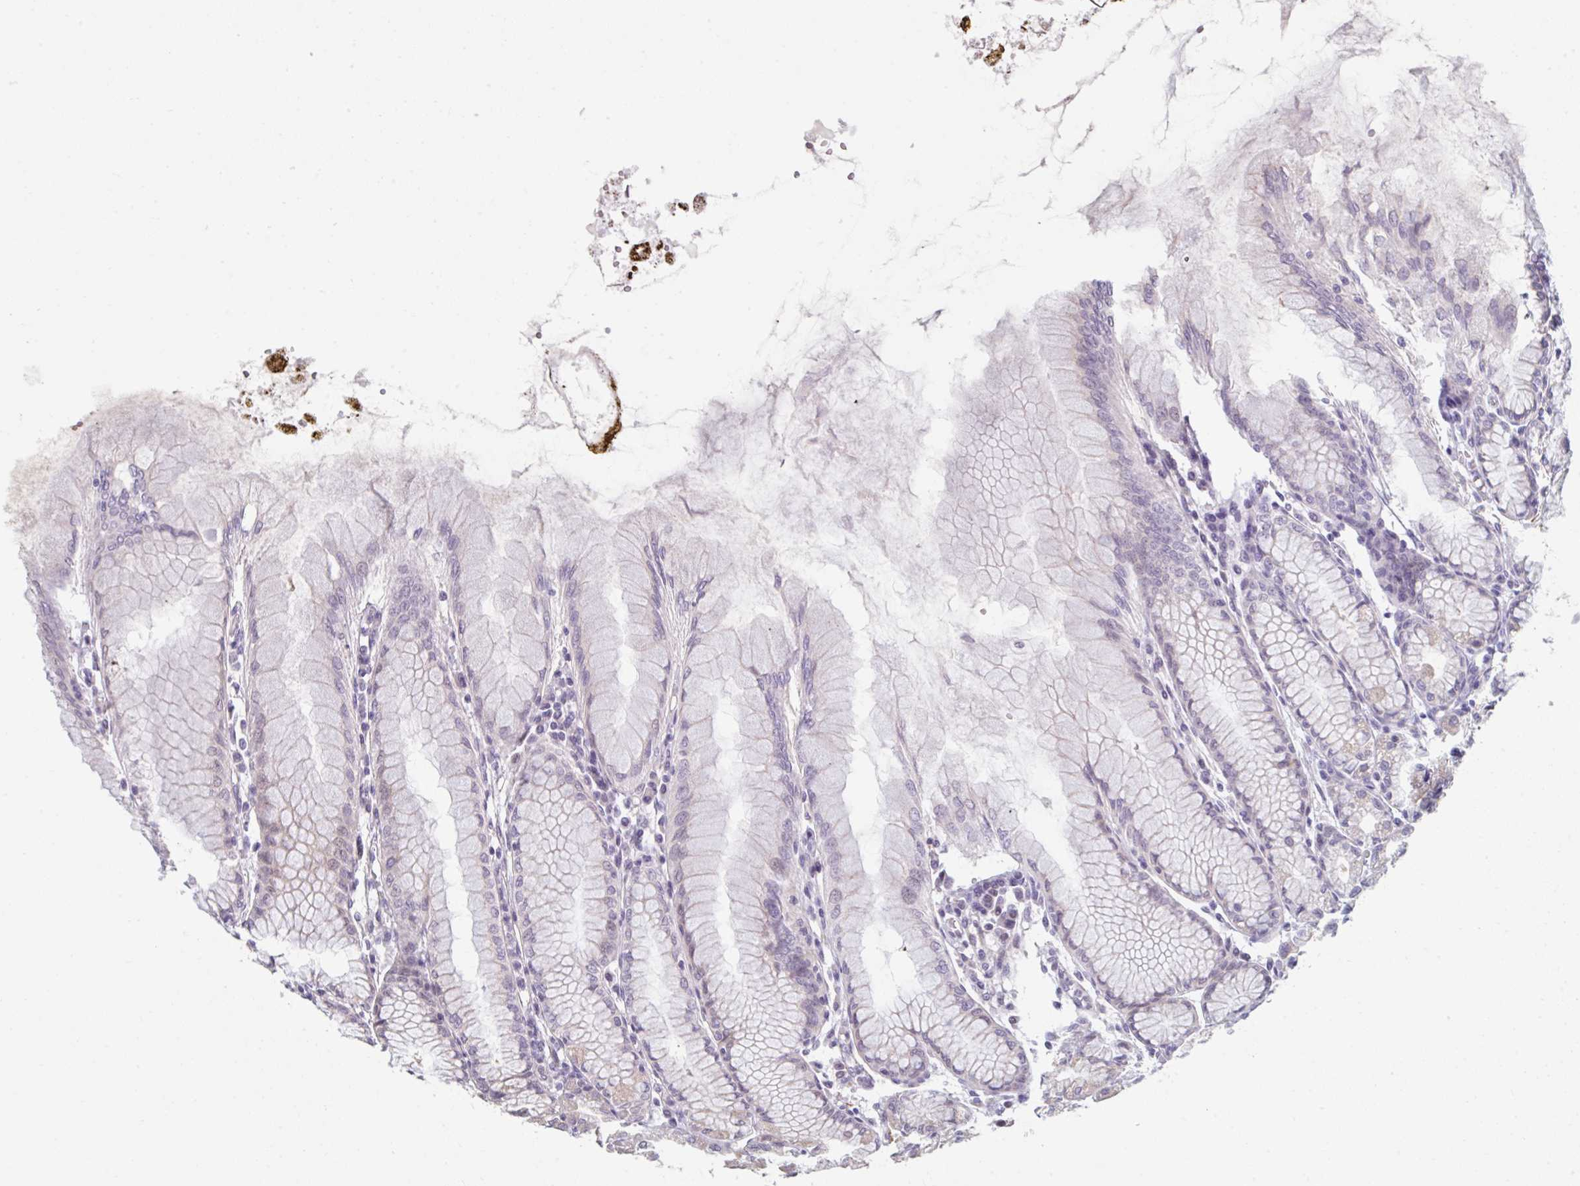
{"staining": {"intensity": "weak", "quantity": "25%-75%", "location": "cytoplasmic/membranous"}, "tissue": "stomach", "cell_type": "Glandular cells", "image_type": "normal", "snomed": [{"axis": "morphology", "description": "Normal tissue, NOS"}, {"axis": "topography", "description": "Stomach"}], "caption": "A histopathology image showing weak cytoplasmic/membranous staining in about 25%-75% of glandular cells in benign stomach, as visualized by brown immunohistochemical staining.", "gene": "CDH19", "patient": {"sex": "female", "age": 57}}